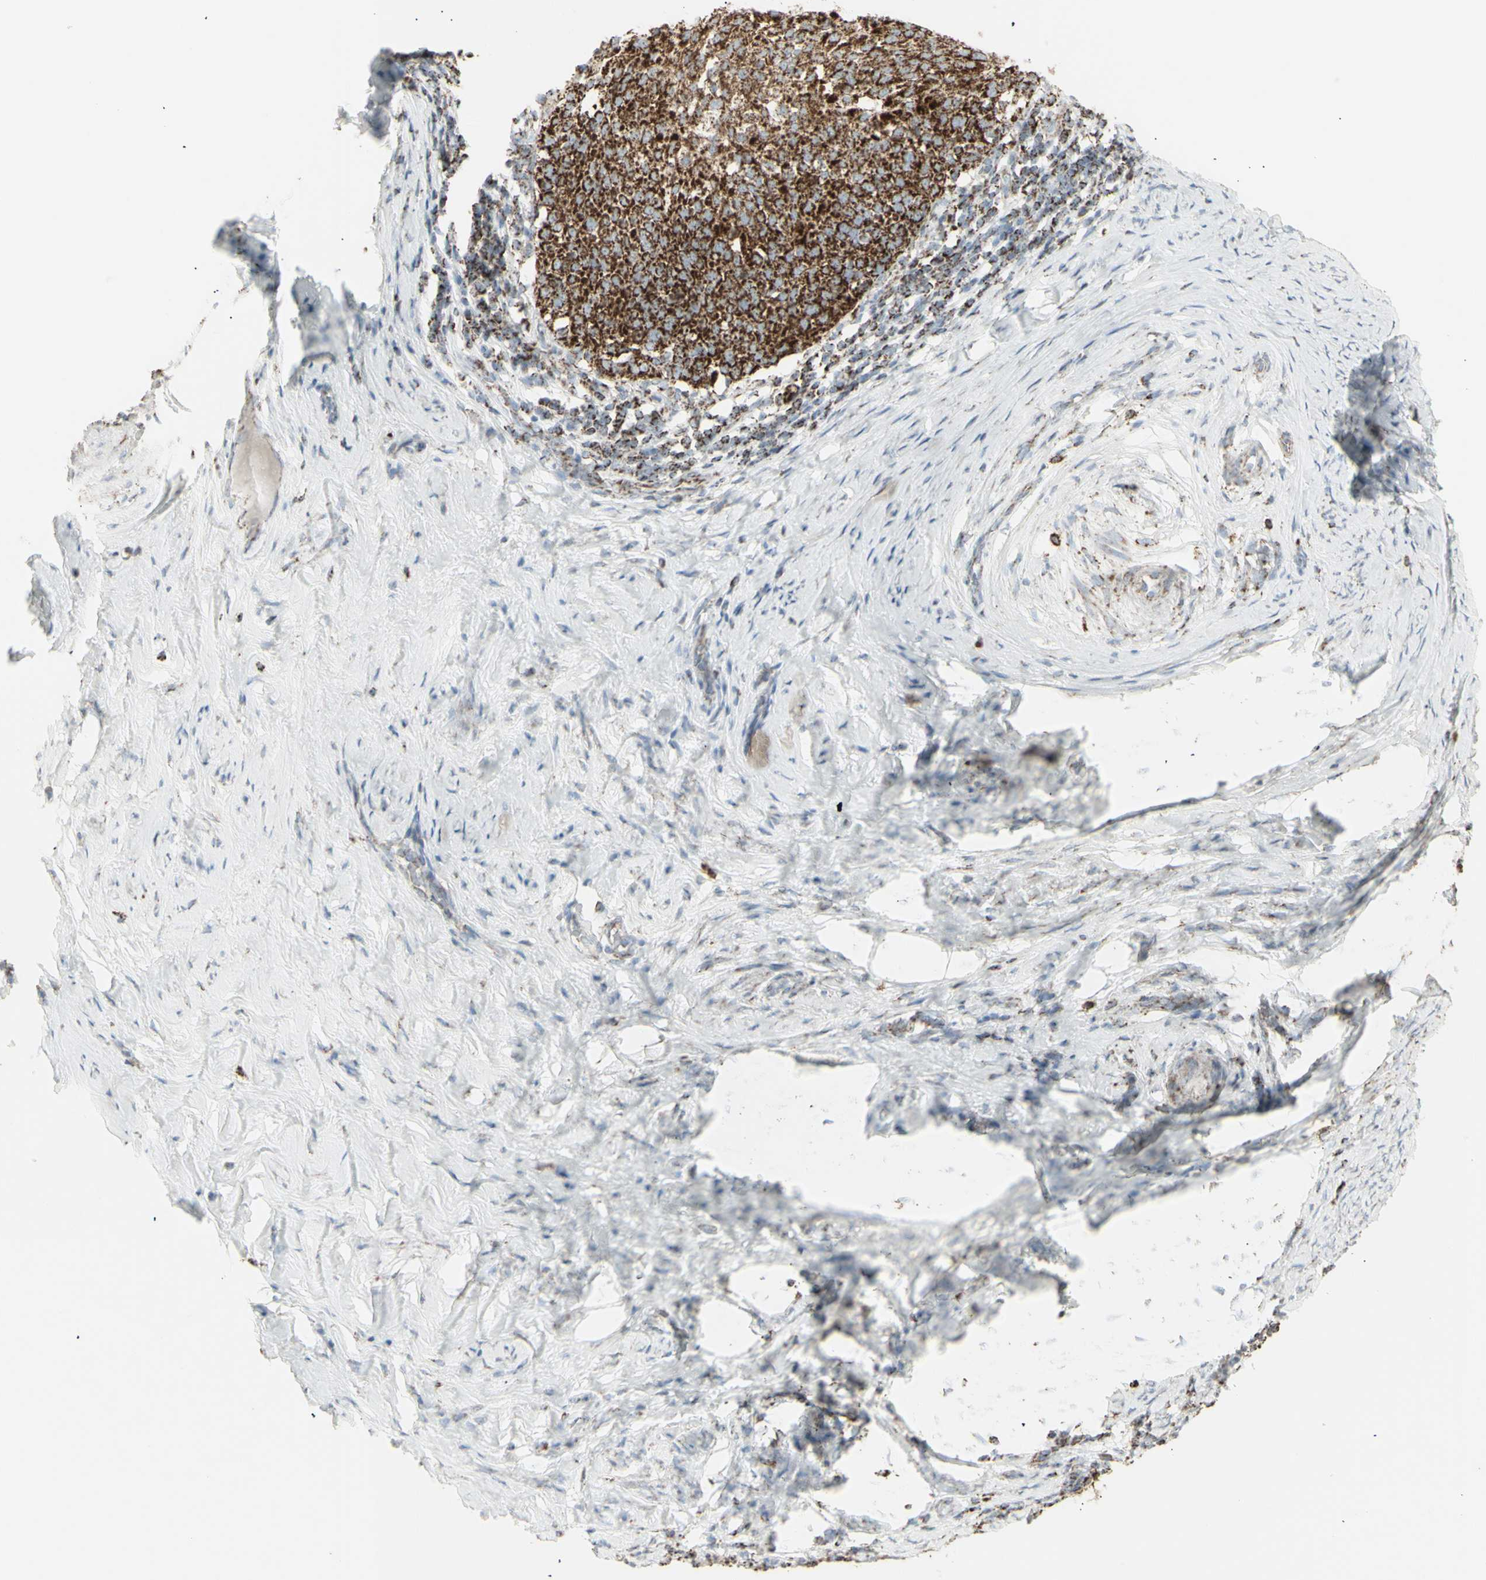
{"staining": {"intensity": "strong", "quantity": ">75%", "location": "cytoplasmic/membranous"}, "tissue": "cervical cancer", "cell_type": "Tumor cells", "image_type": "cancer", "snomed": [{"axis": "morphology", "description": "Squamous cell carcinoma, NOS"}, {"axis": "topography", "description": "Cervix"}], "caption": "Brown immunohistochemical staining in cervical cancer demonstrates strong cytoplasmic/membranous positivity in about >75% of tumor cells.", "gene": "PLGRKT", "patient": {"sex": "female", "age": 51}}